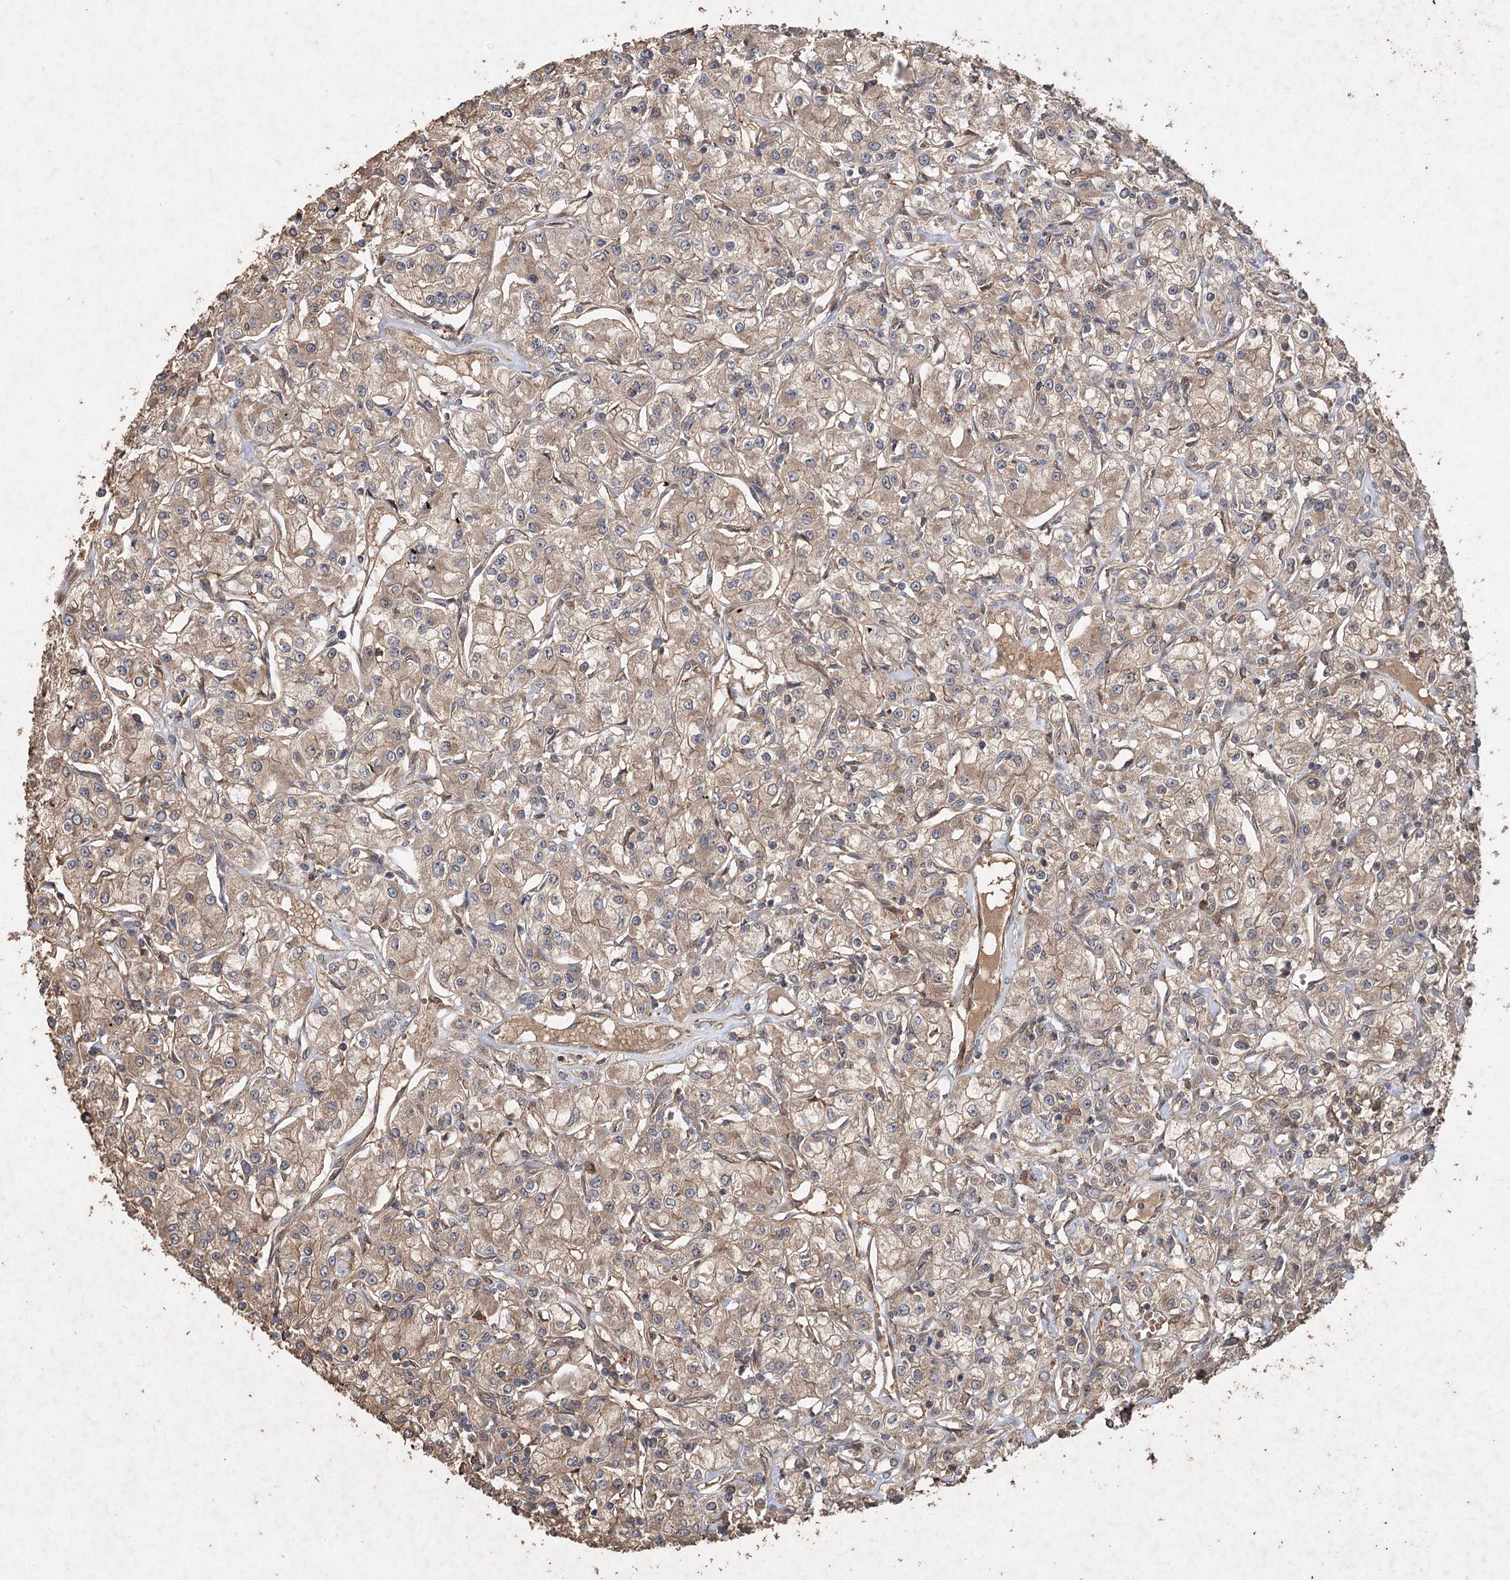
{"staining": {"intensity": "weak", "quantity": ">75%", "location": "cytoplasmic/membranous"}, "tissue": "renal cancer", "cell_type": "Tumor cells", "image_type": "cancer", "snomed": [{"axis": "morphology", "description": "Adenocarcinoma, NOS"}, {"axis": "topography", "description": "Kidney"}], "caption": "Immunohistochemical staining of adenocarcinoma (renal) shows low levels of weak cytoplasmic/membranous positivity in about >75% of tumor cells. Using DAB (brown) and hematoxylin (blue) stains, captured at high magnification using brightfield microscopy.", "gene": "FBXO7", "patient": {"sex": "female", "age": 59}}